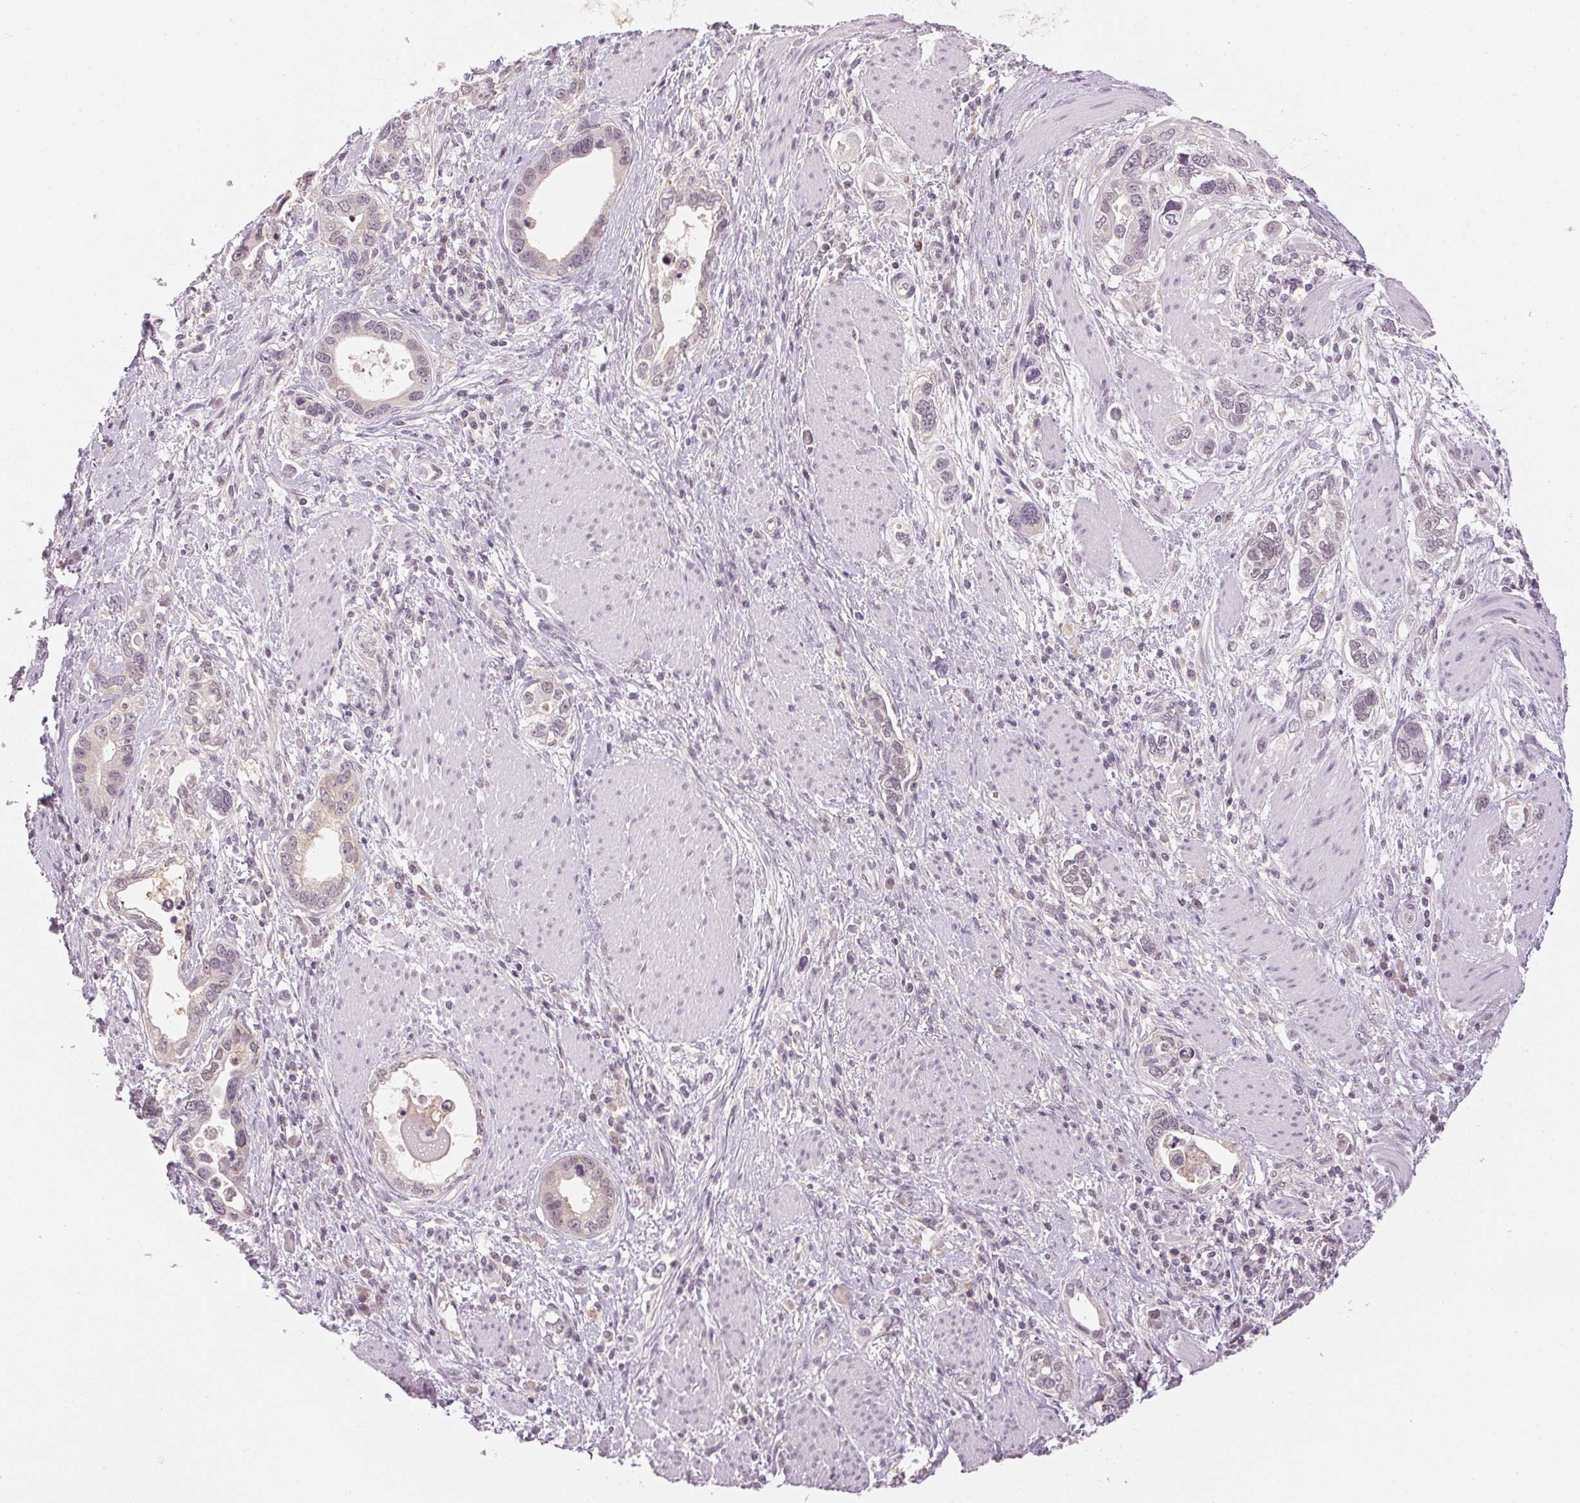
{"staining": {"intensity": "negative", "quantity": "none", "location": "none"}, "tissue": "stomach cancer", "cell_type": "Tumor cells", "image_type": "cancer", "snomed": [{"axis": "morphology", "description": "Adenocarcinoma, NOS"}, {"axis": "topography", "description": "Stomach, lower"}], "caption": "Immunohistochemistry photomicrograph of neoplastic tissue: stomach adenocarcinoma stained with DAB exhibits no significant protein staining in tumor cells.", "gene": "KPRP", "patient": {"sex": "female", "age": 93}}